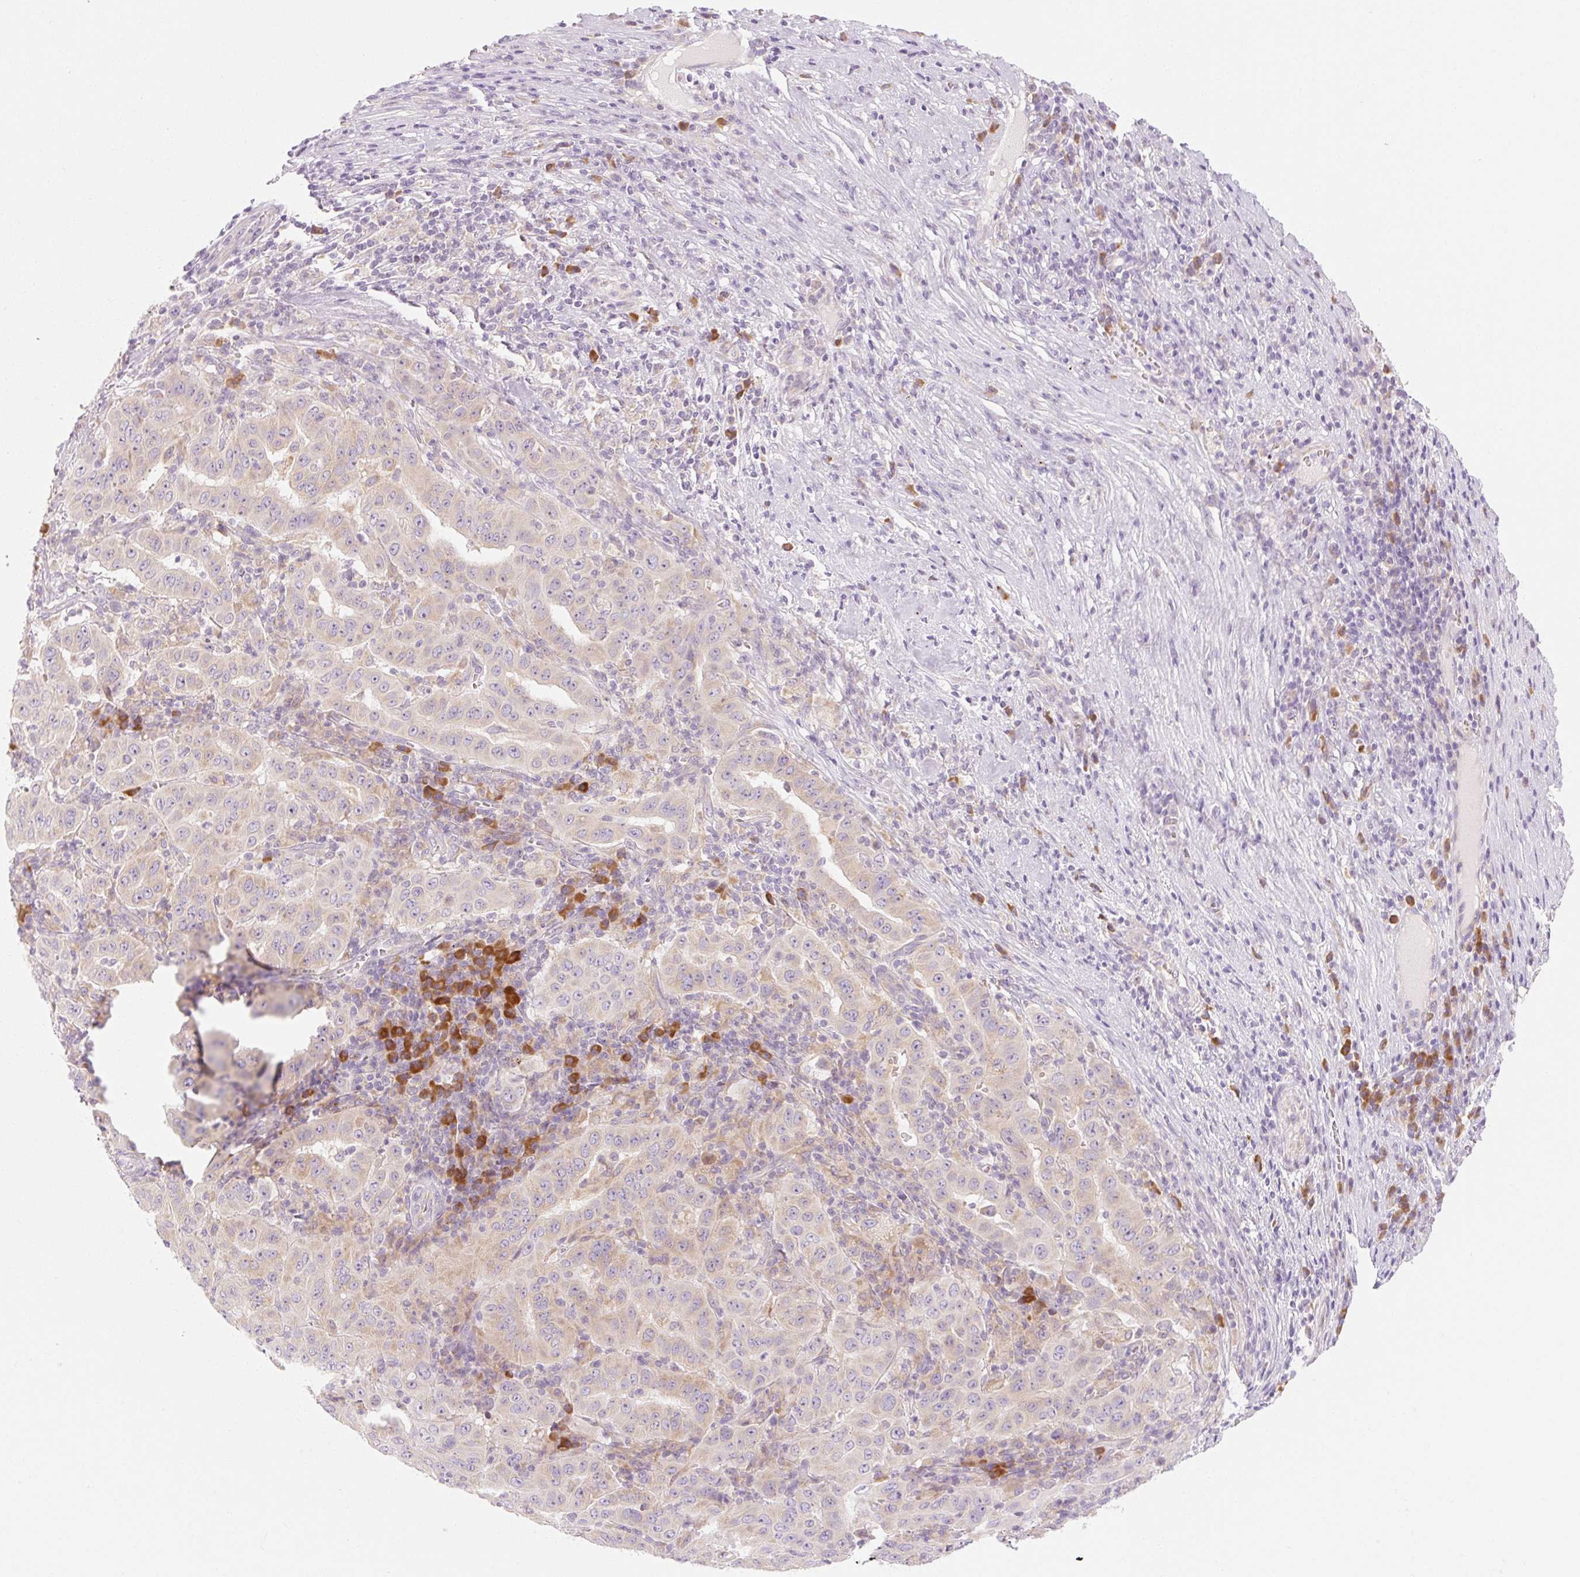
{"staining": {"intensity": "weak", "quantity": "25%-75%", "location": "cytoplasmic/membranous"}, "tissue": "pancreatic cancer", "cell_type": "Tumor cells", "image_type": "cancer", "snomed": [{"axis": "morphology", "description": "Adenocarcinoma, NOS"}, {"axis": "topography", "description": "Pancreas"}], "caption": "Pancreatic cancer tissue demonstrates weak cytoplasmic/membranous staining in approximately 25%-75% of tumor cells", "gene": "MYO1D", "patient": {"sex": "male", "age": 63}}